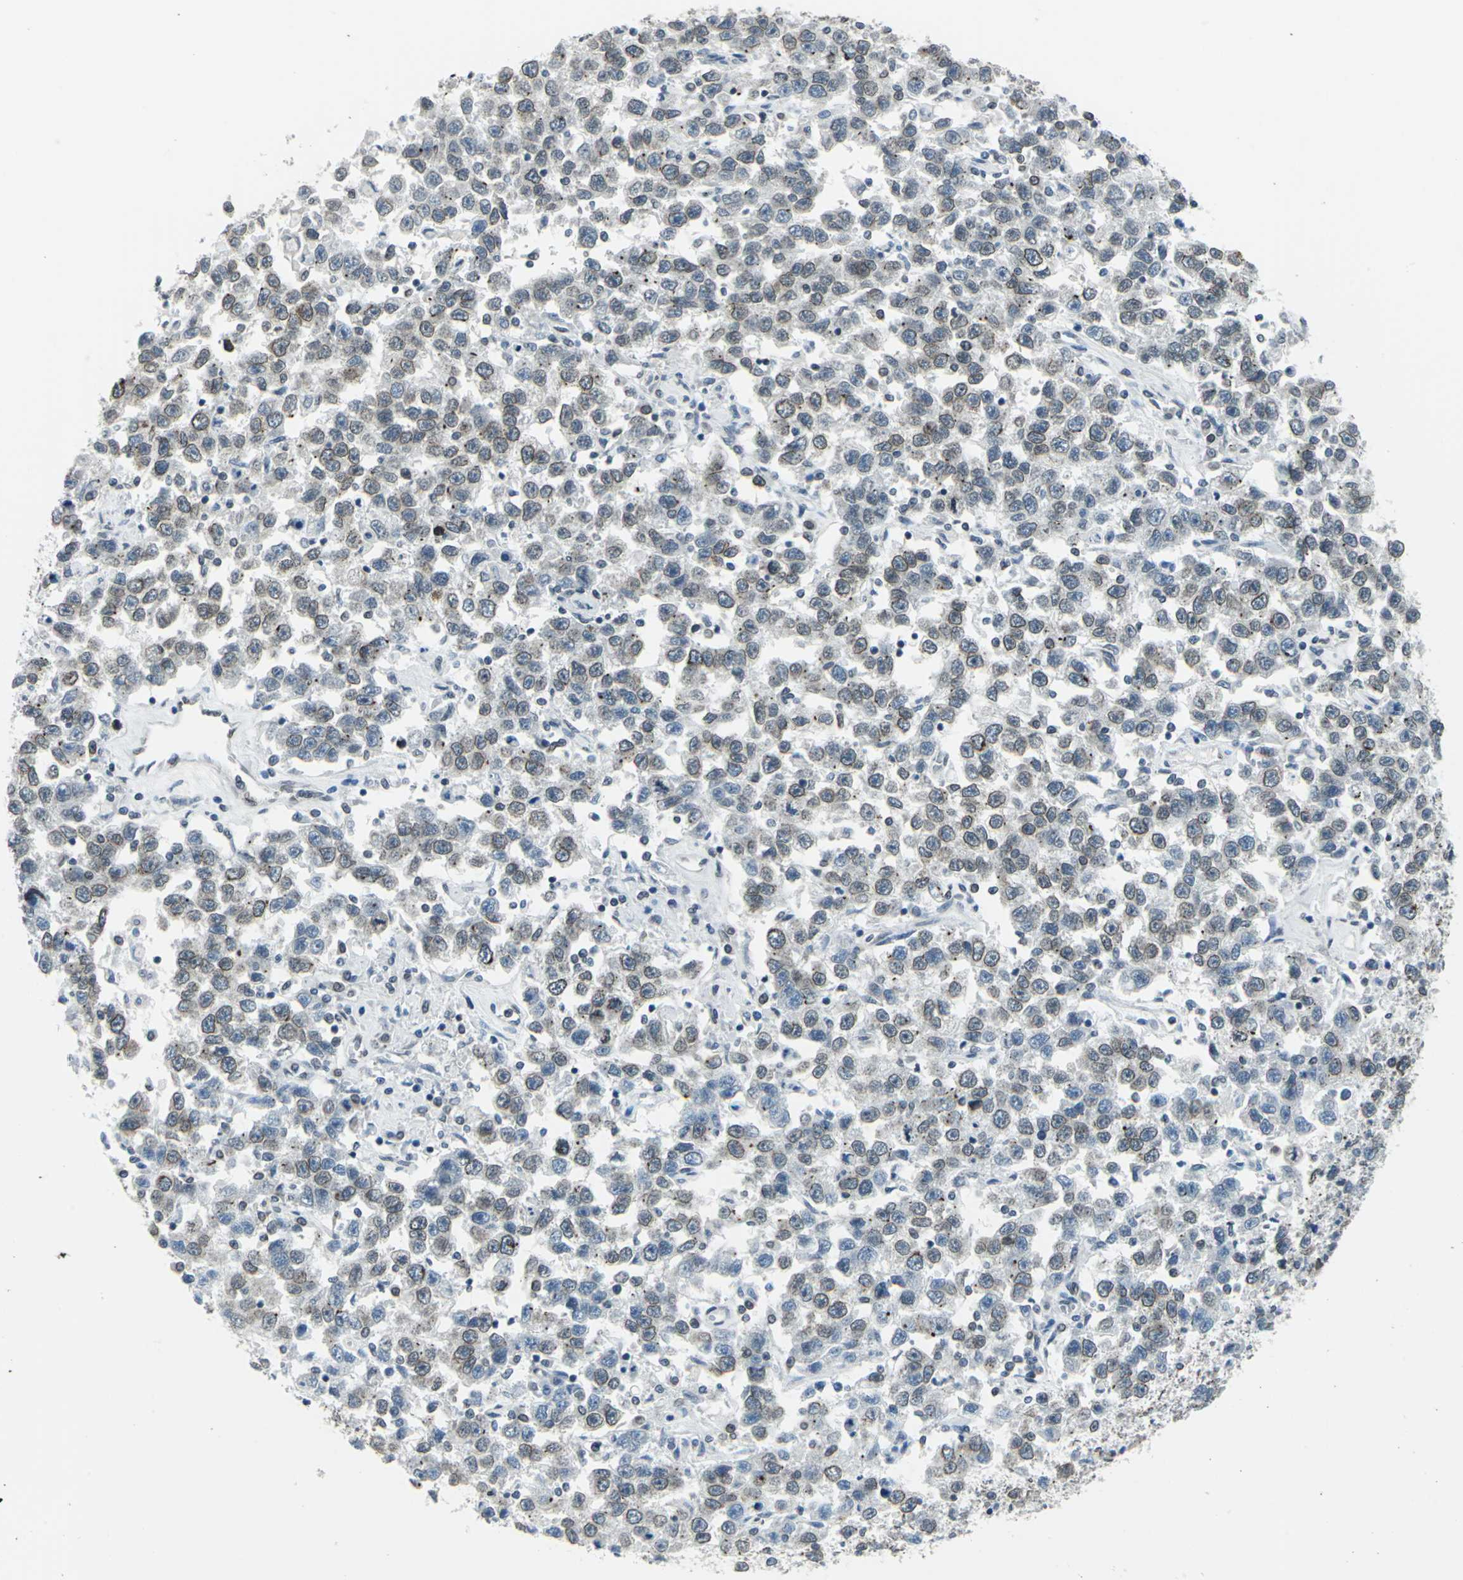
{"staining": {"intensity": "weak", "quantity": ">75%", "location": "cytoplasmic/membranous,nuclear"}, "tissue": "testis cancer", "cell_type": "Tumor cells", "image_type": "cancer", "snomed": [{"axis": "morphology", "description": "Seminoma, NOS"}, {"axis": "topography", "description": "Testis"}], "caption": "This image shows immunohistochemistry (IHC) staining of seminoma (testis), with low weak cytoplasmic/membranous and nuclear positivity in about >75% of tumor cells.", "gene": "SNUPN", "patient": {"sex": "male", "age": 41}}